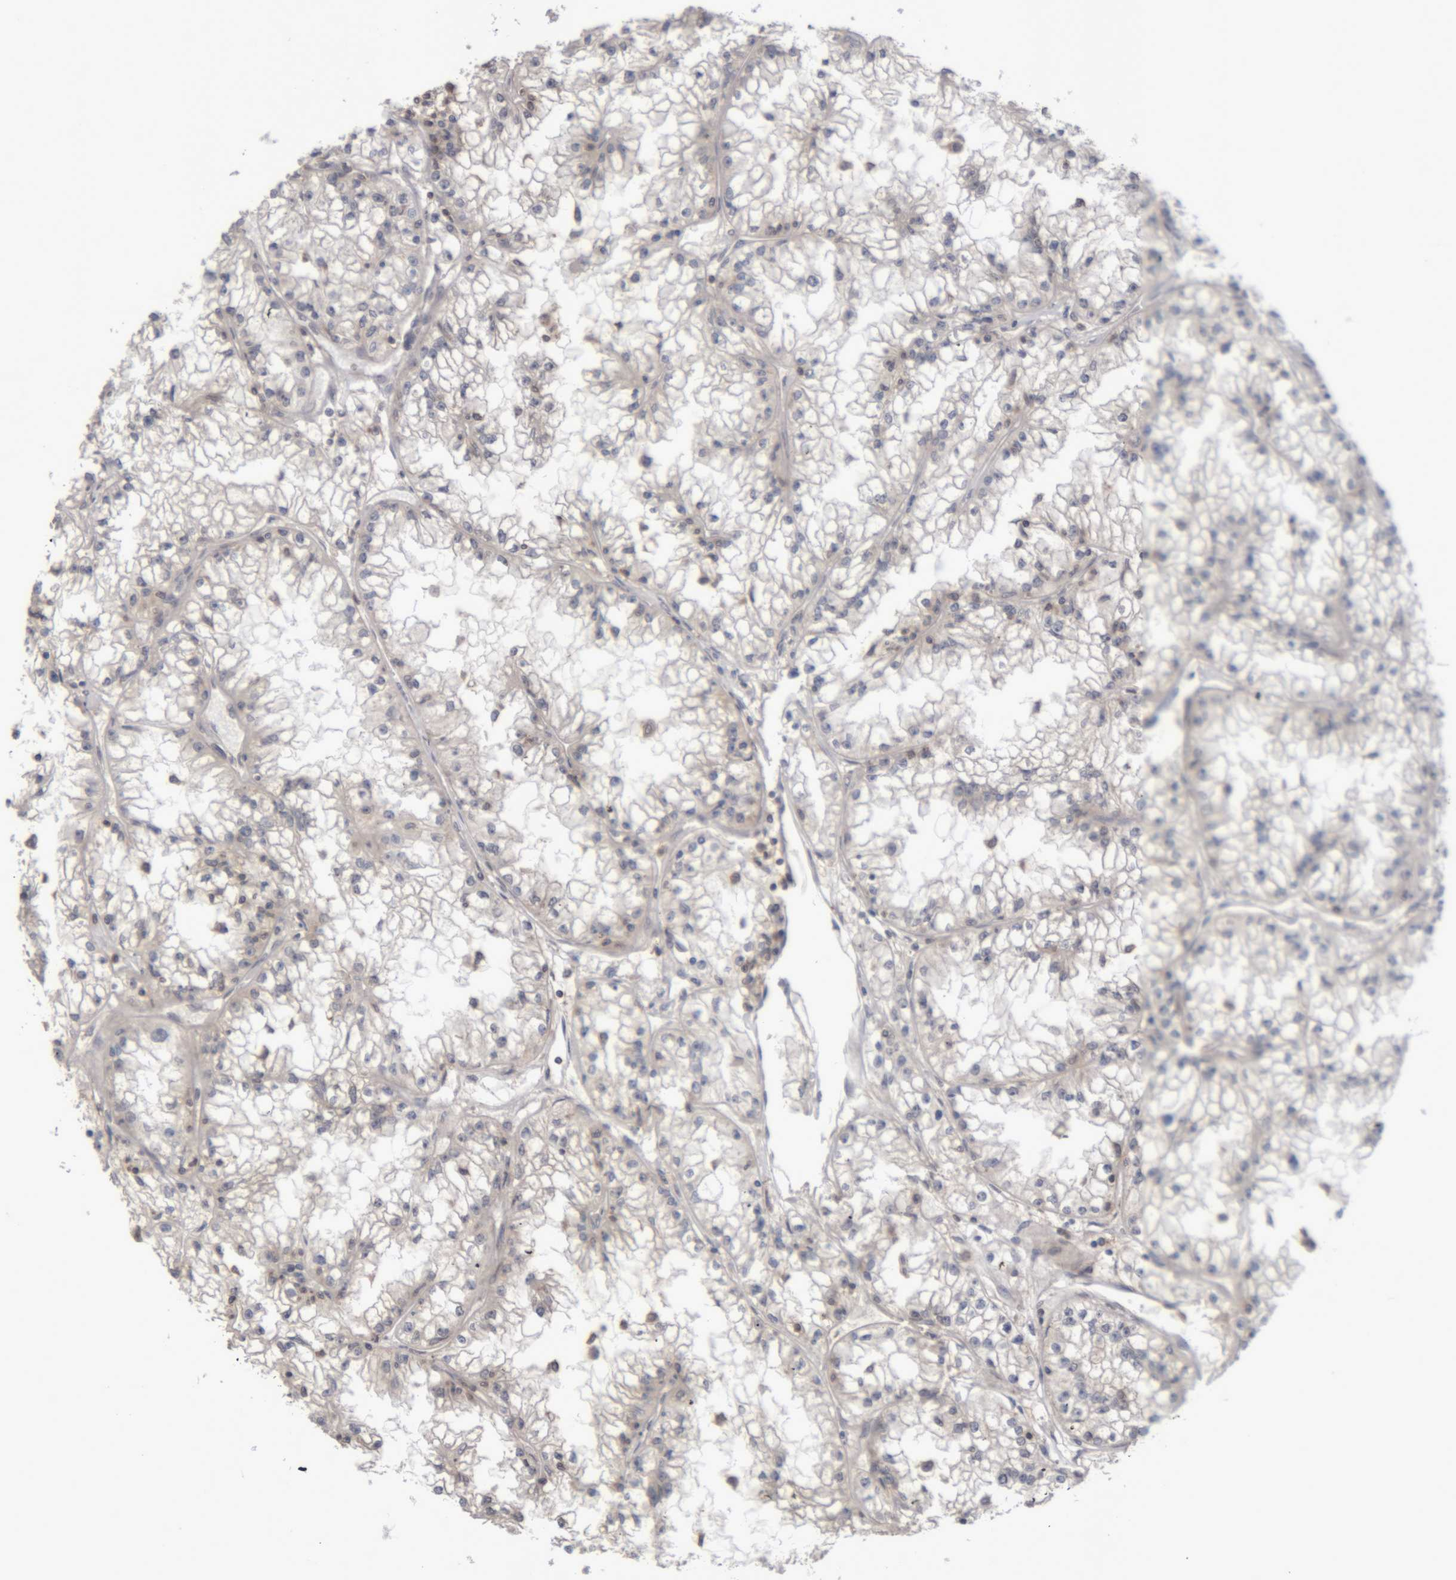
{"staining": {"intensity": "negative", "quantity": "none", "location": "none"}, "tissue": "renal cancer", "cell_type": "Tumor cells", "image_type": "cancer", "snomed": [{"axis": "morphology", "description": "Adenocarcinoma, NOS"}, {"axis": "topography", "description": "Kidney"}], "caption": "This micrograph is of renal cancer stained with IHC to label a protein in brown with the nuclei are counter-stained blue. There is no staining in tumor cells. Brightfield microscopy of immunohistochemistry stained with DAB (brown) and hematoxylin (blue), captured at high magnification.", "gene": "NFATC2", "patient": {"sex": "male", "age": 56}}